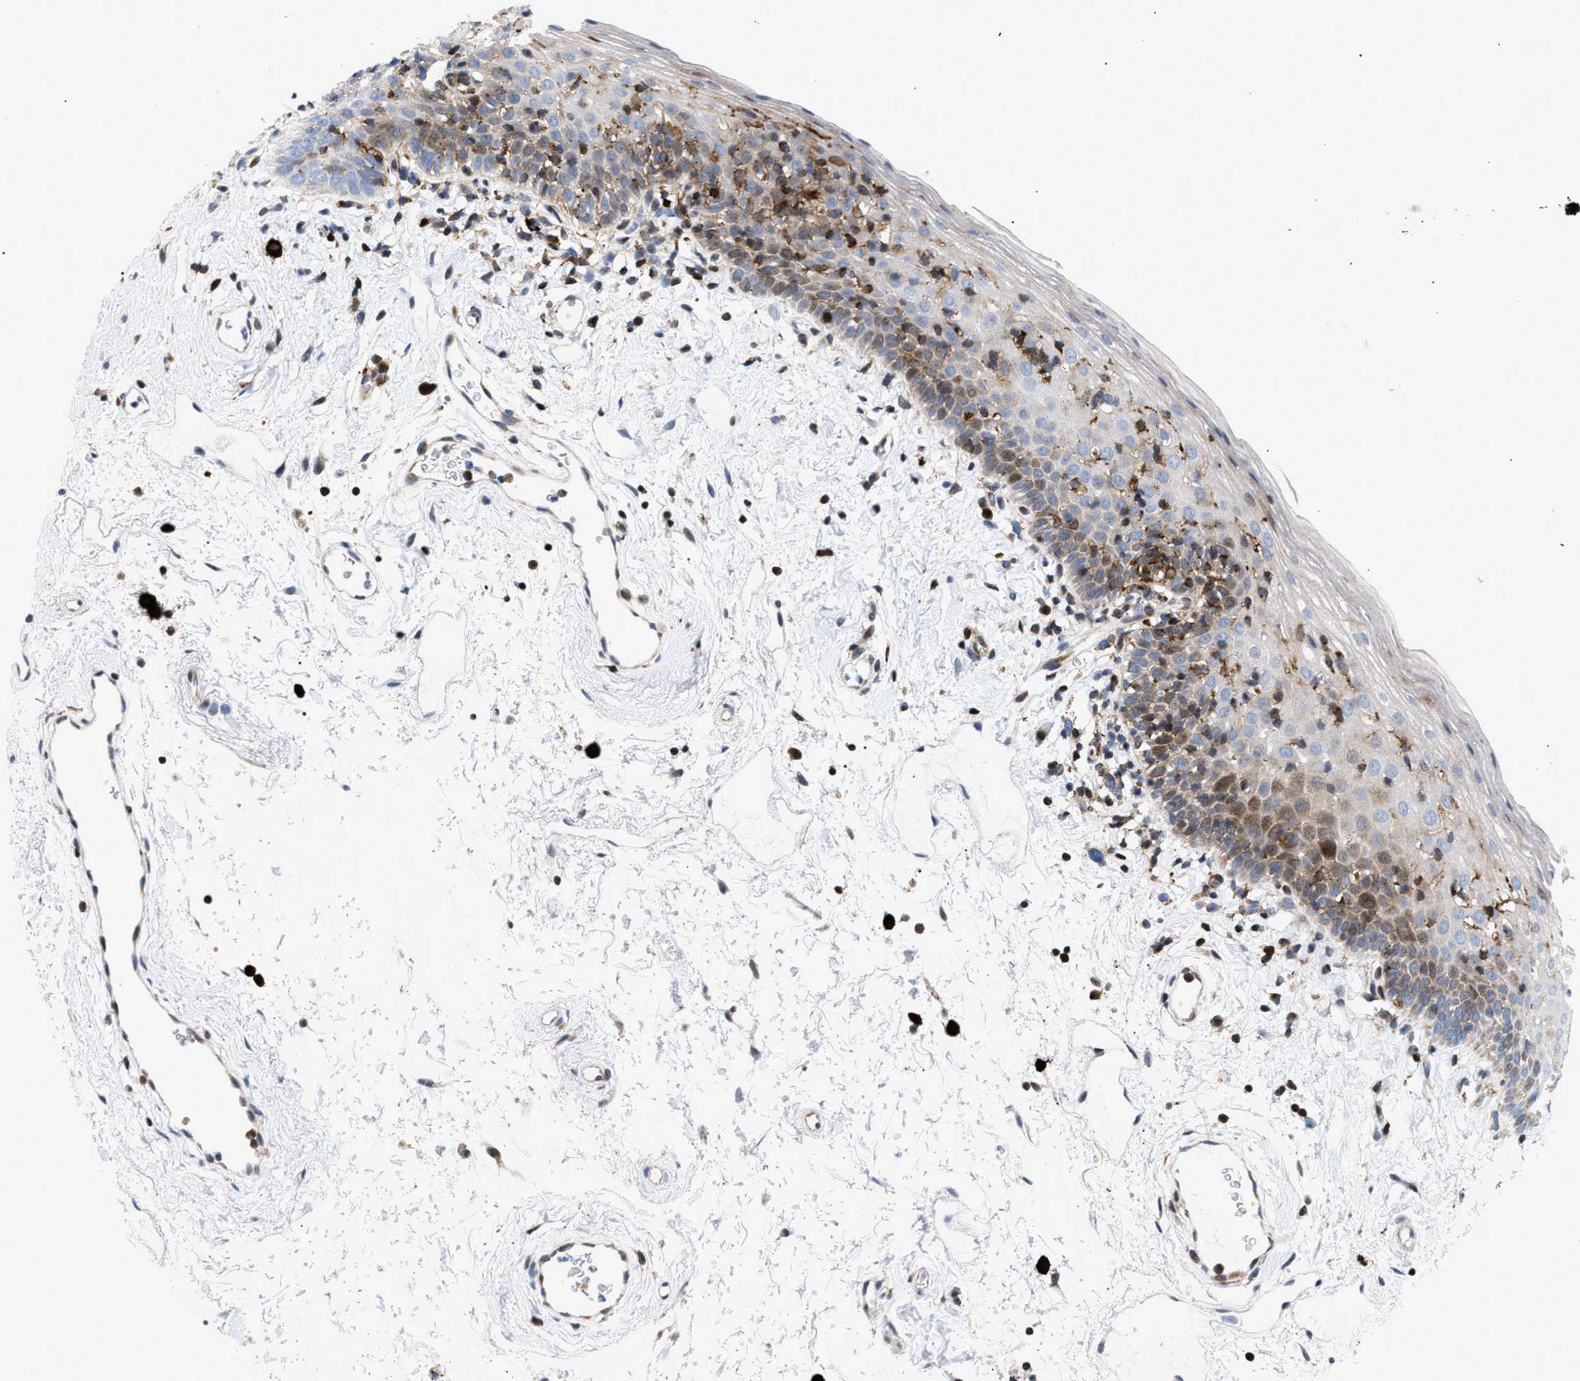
{"staining": {"intensity": "moderate", "quantity": "<25%", "location": "cytoplasmic/membranous"}, "tissue": "oral mucosa", "cell_type": "Squamous epithelial cells", "image_type": "normal", "snomed": [{"axis": "morphology", "description": "Normal tissue, NOS"}, {"axis": "topography", "description": "Oral tissue"}], "caption": "Unremarkable oral mucosa demonstrates moderate cytoplasmic/membranous positivity in approximately <25% of squamous epithelial cells, visualized by immunohistochemistry. The staining is performed using DAB brown chromogen to label protein expression. The nuclei are counter-stained blue using hematoxylin.", "gene": "ATP9A", "patient": {"sex": "male", "age": 66}}